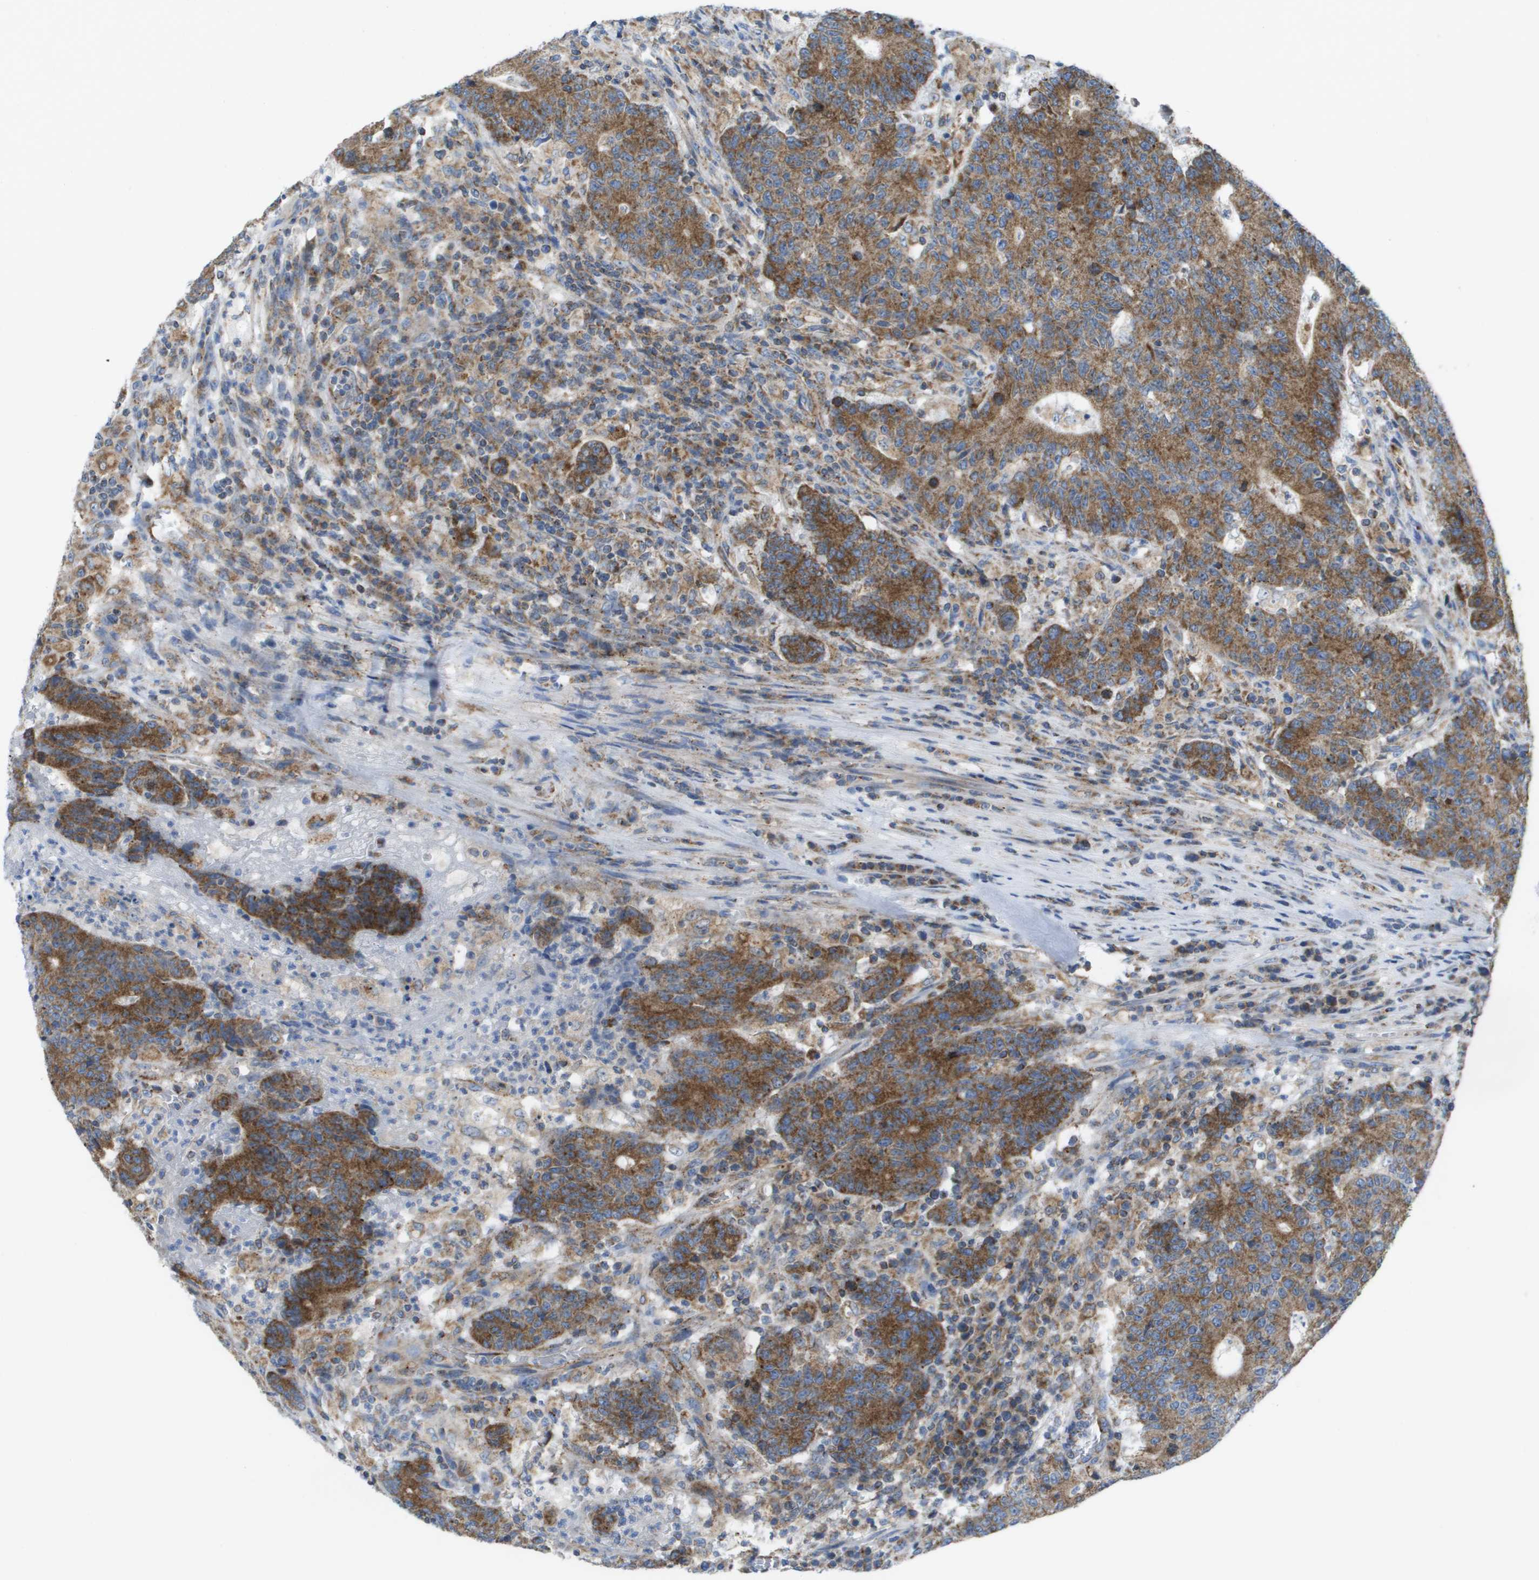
{"staining": {"intensity": "strong", "quantity": ">75%", "location": "cytoplasmic/membranous"}, "tissue": "colorectal cancer", "cell_type": "Tumor cells", "image_type": "cancer", "snomed": [{"axis": "morphology", "description": "Normal tissue, NOS"}, {"axis": "morphology", "description": "Adenocarcinoma, NOS"}, {"axis": "topography", "description": "Colon"}], "caption": "Immunohistochemical staining of human colorectal cancer (adenocarcinoma) demonstrates high levels of strong cytoplasmic/membranous protein positivity in about >75% of tumor cells.", "gene": "FIS1", "patient": {"sex": "female", "age": 75}}